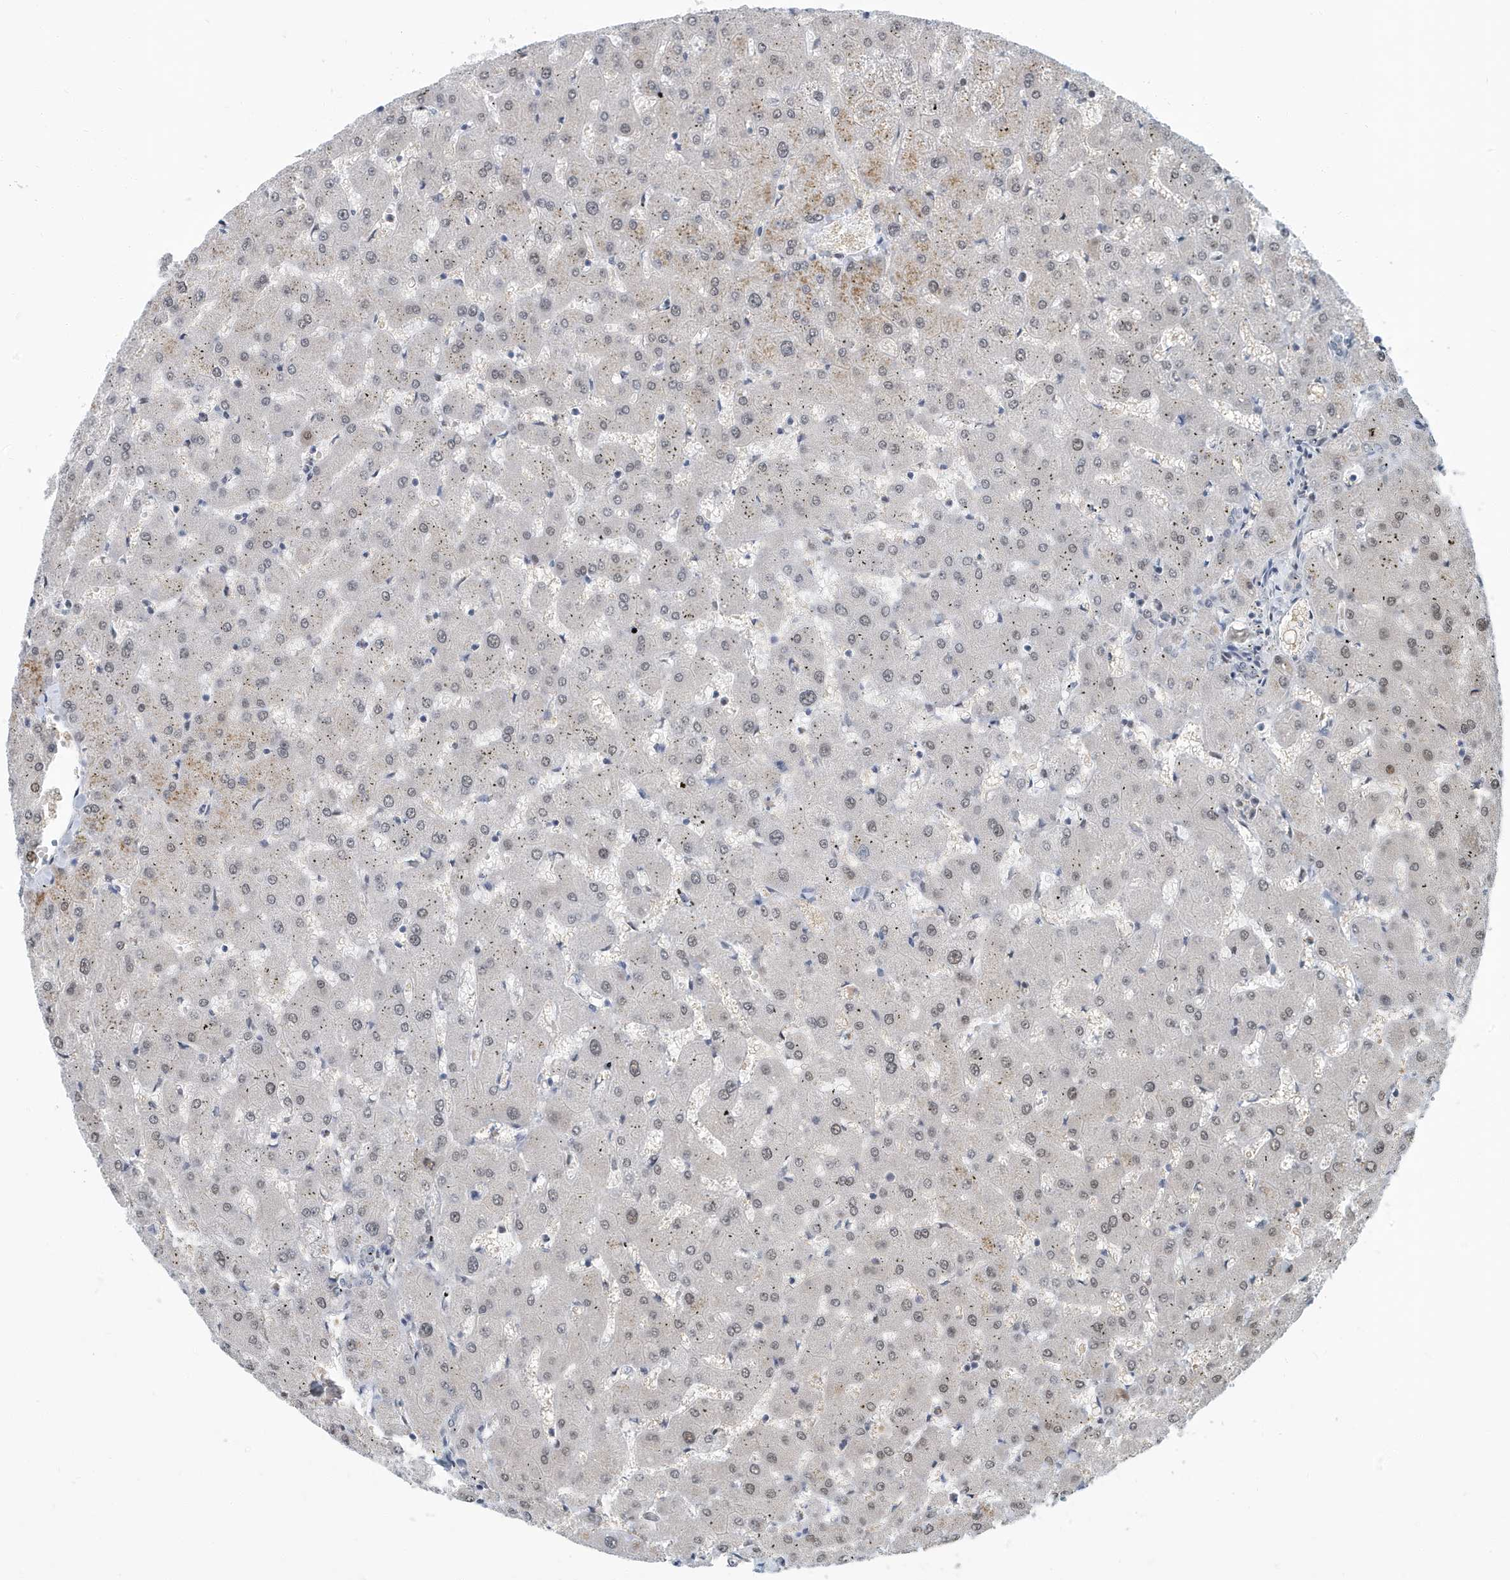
{"staining": {"intensity": "negative", "quantity": "none", "location": "none"}, "tissue": "liver", "cell_type": "Cholangiocytes", "image_type": "normal", "snomed": [{"axis": "morphology", "description": "Normal tissue, NOS"}, {"axis": "topography", "description": "Liver"}], "caption": "Immunohistochemistry of normal liver reveals no staining in cholangiocytes.", "gene": "KIF15", "patient": {"sex": "female", "age": 63}}